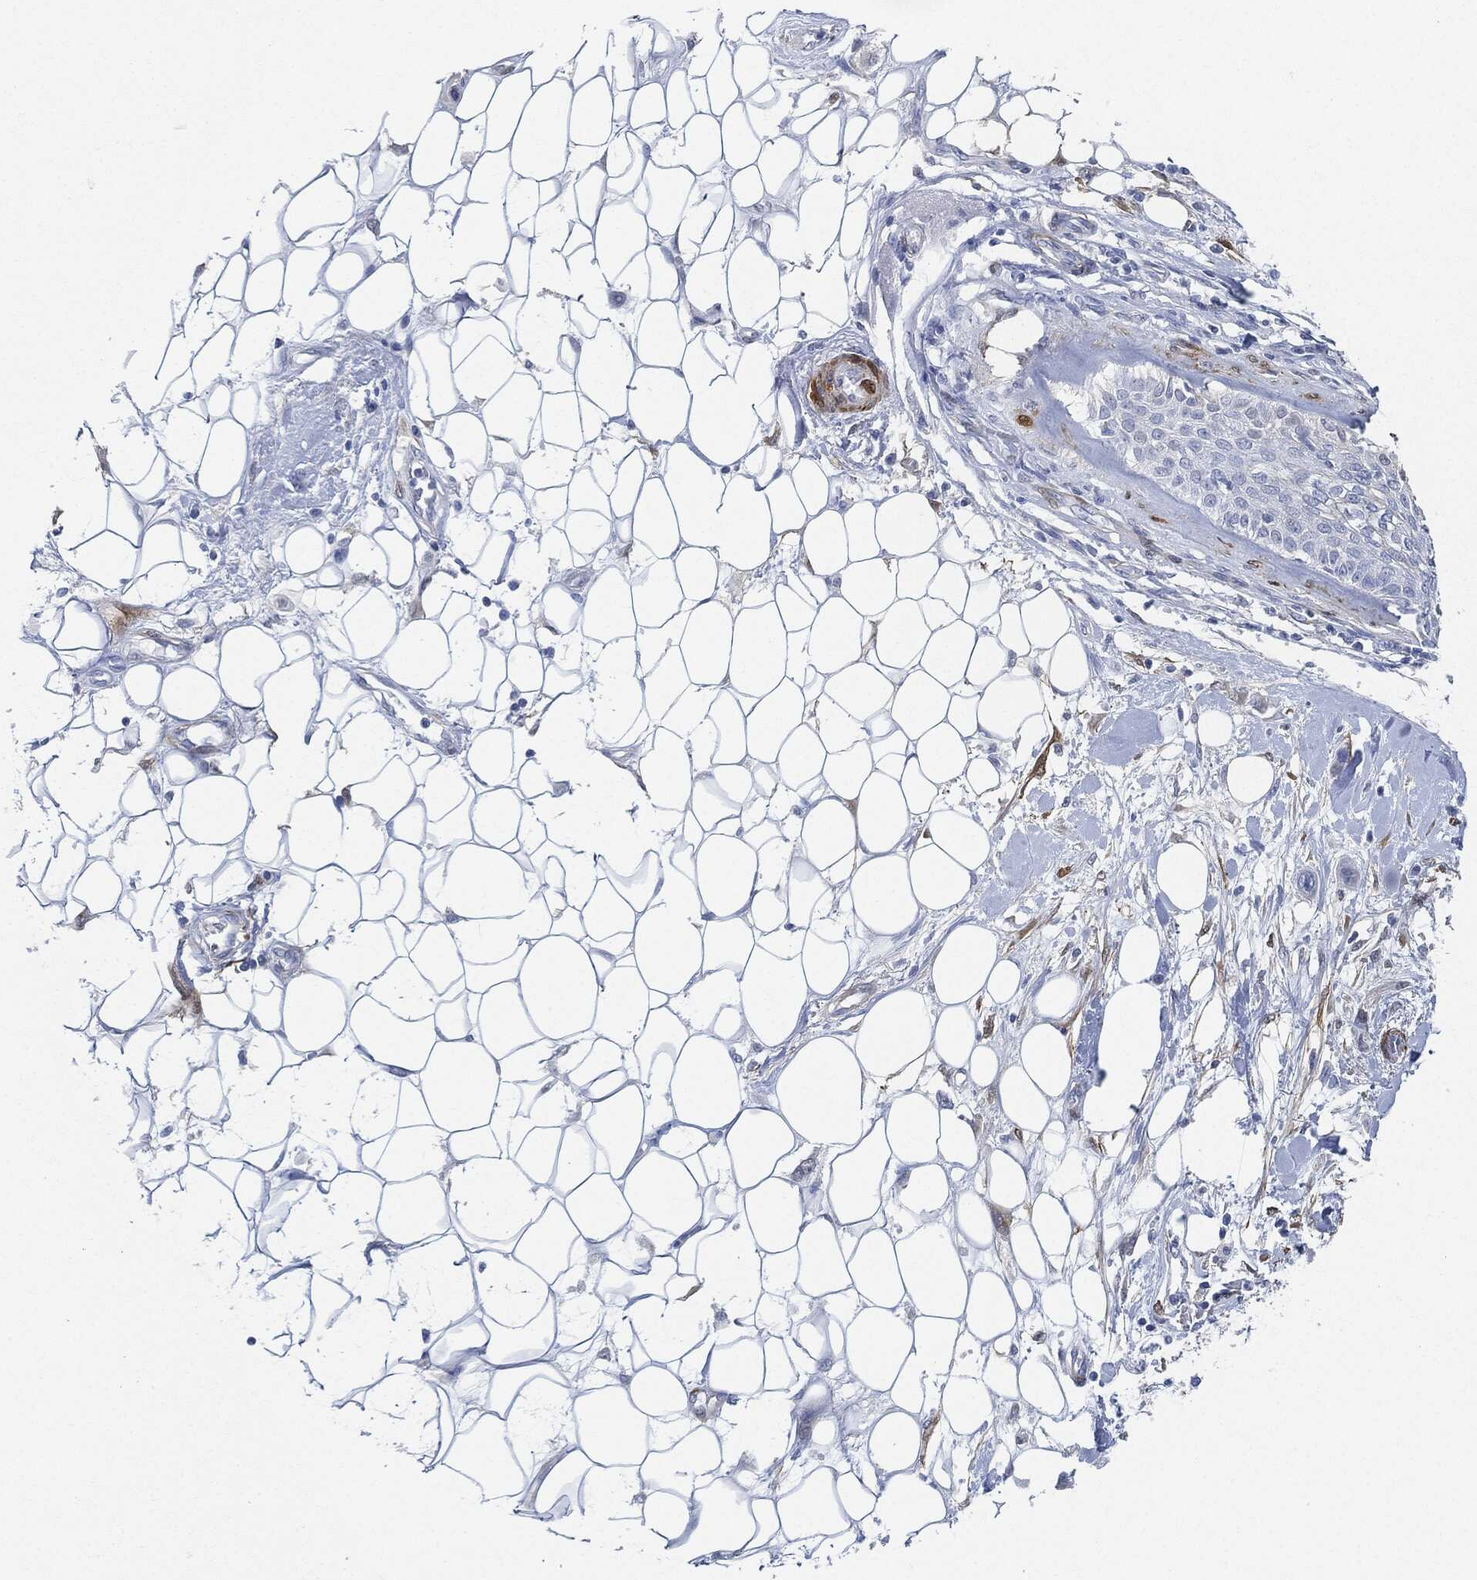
{"staining": {"intensity": "negative", "quantity": "none", "location": "none"}, "tissue": "skin cancer", "cell_type": "Tumor cells", "image_type": "cancer", "snomed": [{"axis": "morphology", "description": "Squamous cell carcinoma, NOS"}, {"axis": "topography", "description": "Skin"}], "caption": "This is an immunohistochemistry photomicrograph of human skin cancer. There is no positivity in tumor cells.", "gene": "TAGLN", "patient": {"sex": "male", "age": 79}}